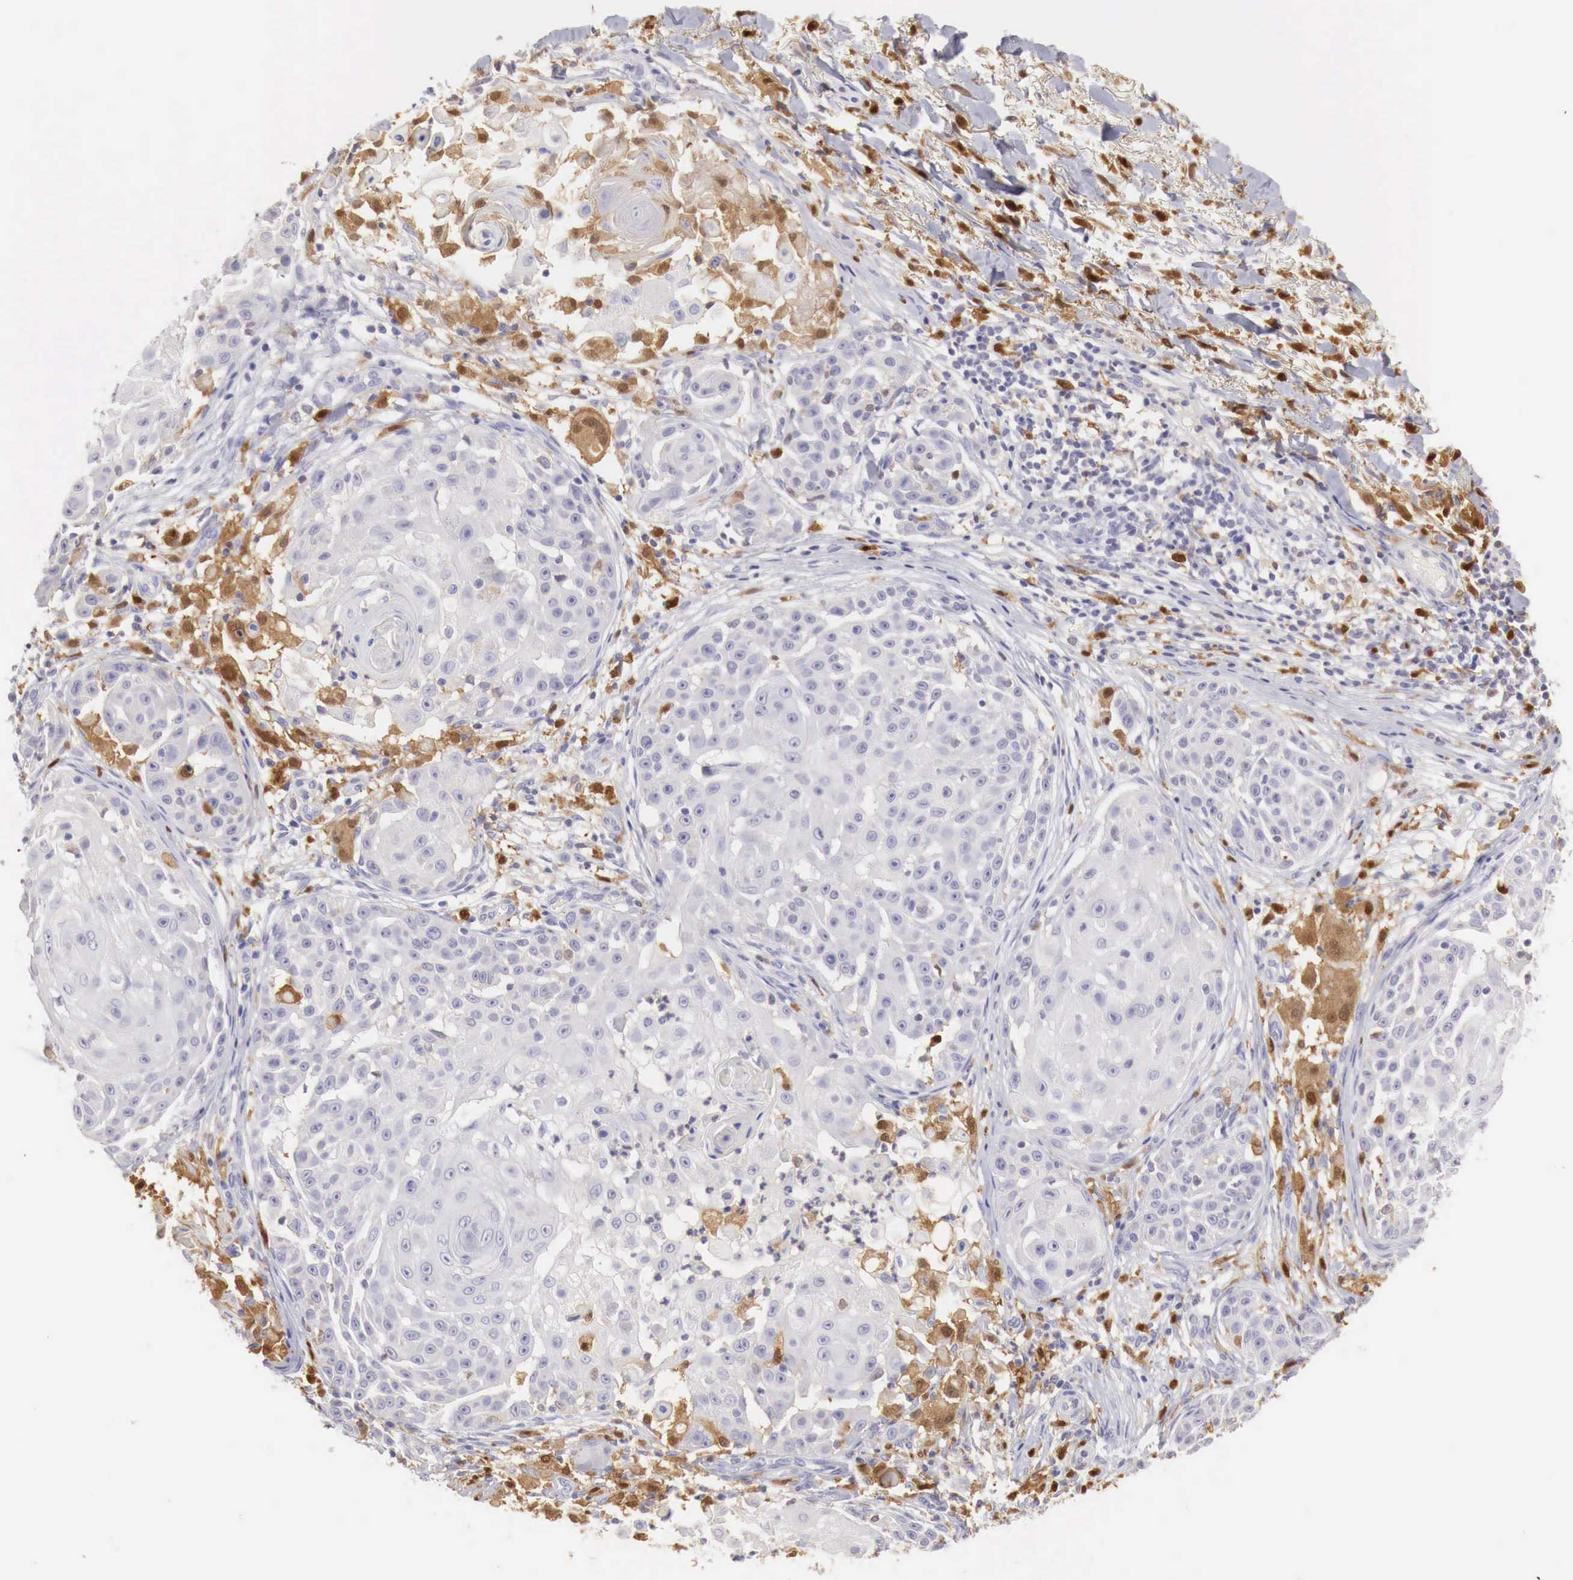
{"staining": {"intensity": "negative", "quantity": "none", "location": "none"}, "tissue": "skin cancer", "cell_type": "Tumor cells", "image_type": "cancer", "snomed": [{"axis": "morphology", "description": "Squamous cell carcinoma, NOS"}, {"axis": "topography", "description": "Skin"}], "caption": "Immunohistochemistry (IHC) micrograph of neoplastic tissue: human skin cancer stained with DAB shows no significant protein expression in tumor cells.", "gene": "RENBP", "patient": {"sex": "female", "age": 57}}